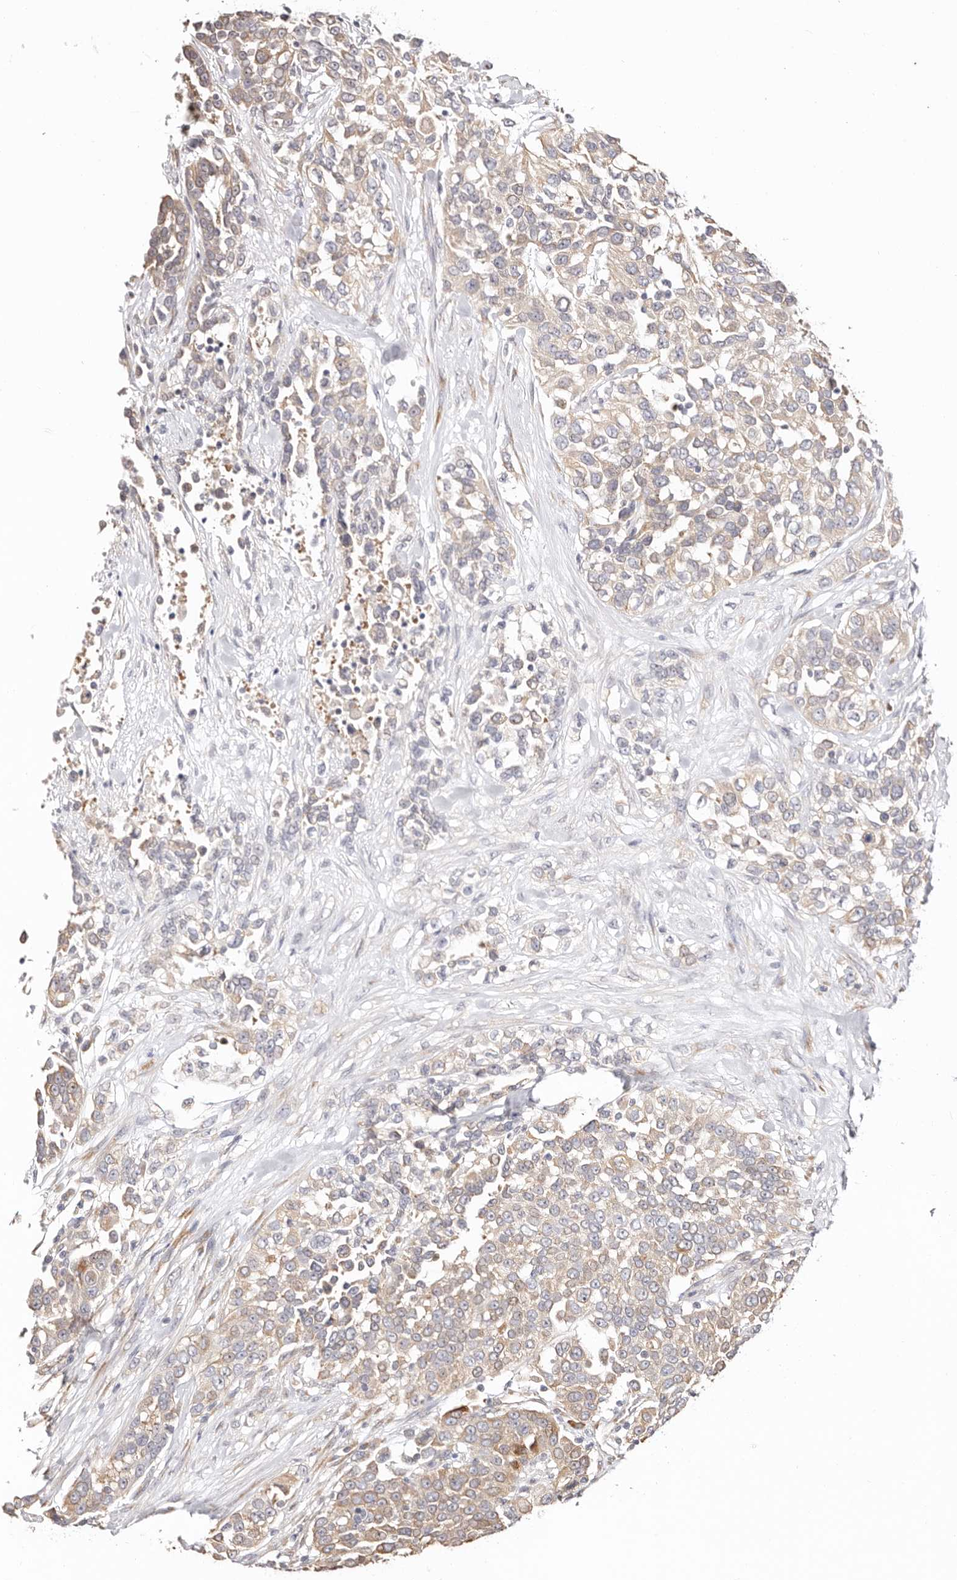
{"staining": {"intensity": "weak", "quantity": "25%-75%", "location": "cytoplasmic/membranous"}, "tissue": "urothelial cancer", "cell_type": "Tumor cells", "image_type": "cancer", "snomed": [{"axis": "morphology", "description": "Urothelial carcinoma, High grade"}, {"axis": "topography", "description": "Urinary bladder"}], "caption": "Protein expression by IHC reveals weak cytoplasmic/membranous positivity in about 25%-75% of tumor cells in urothelial cancer.", "gene": "BCL2L15", "patient": {"sex": "female", "age": 80}}